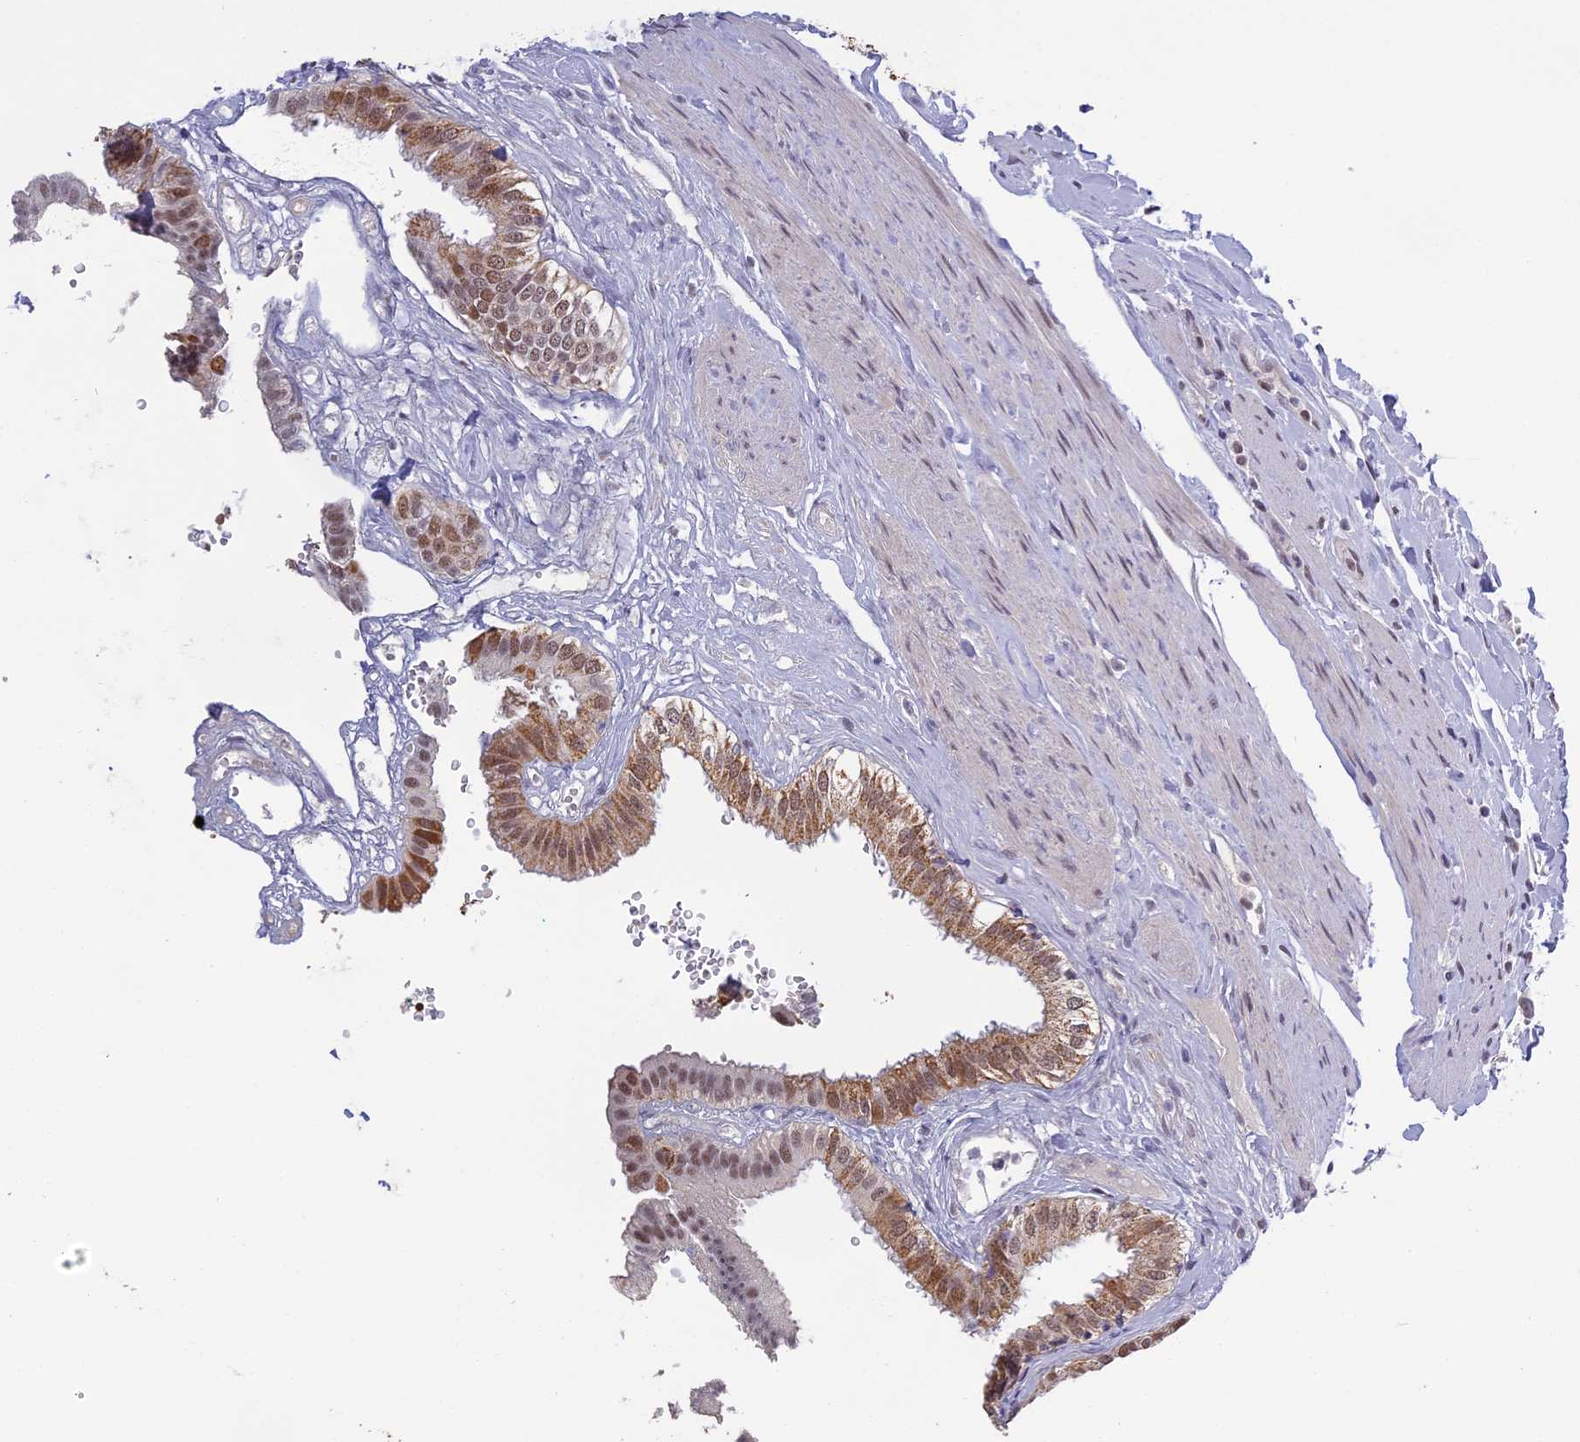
{"staining": {"intensity": "moderate", "quantity": ">75%", "location": "cytoplasmic/membranous,nuclear"}, "tissue": "gallbladder", "cell_type": "Glandular cells", "image_type": "normal", "snomed": [{"axis": "morphology", "description": "Normal tissue, NOS"}, {"axis": "topography", "description": "Gallbladder"}], "caption": "Protein staining demonstrates moderate cytoplasmic/membranous,nuclear positivity in approximately >75% of glandular cells in benign gallbladder.", "gene": "MORF4L1", "patient": {"sex": "female", "age": 61}}